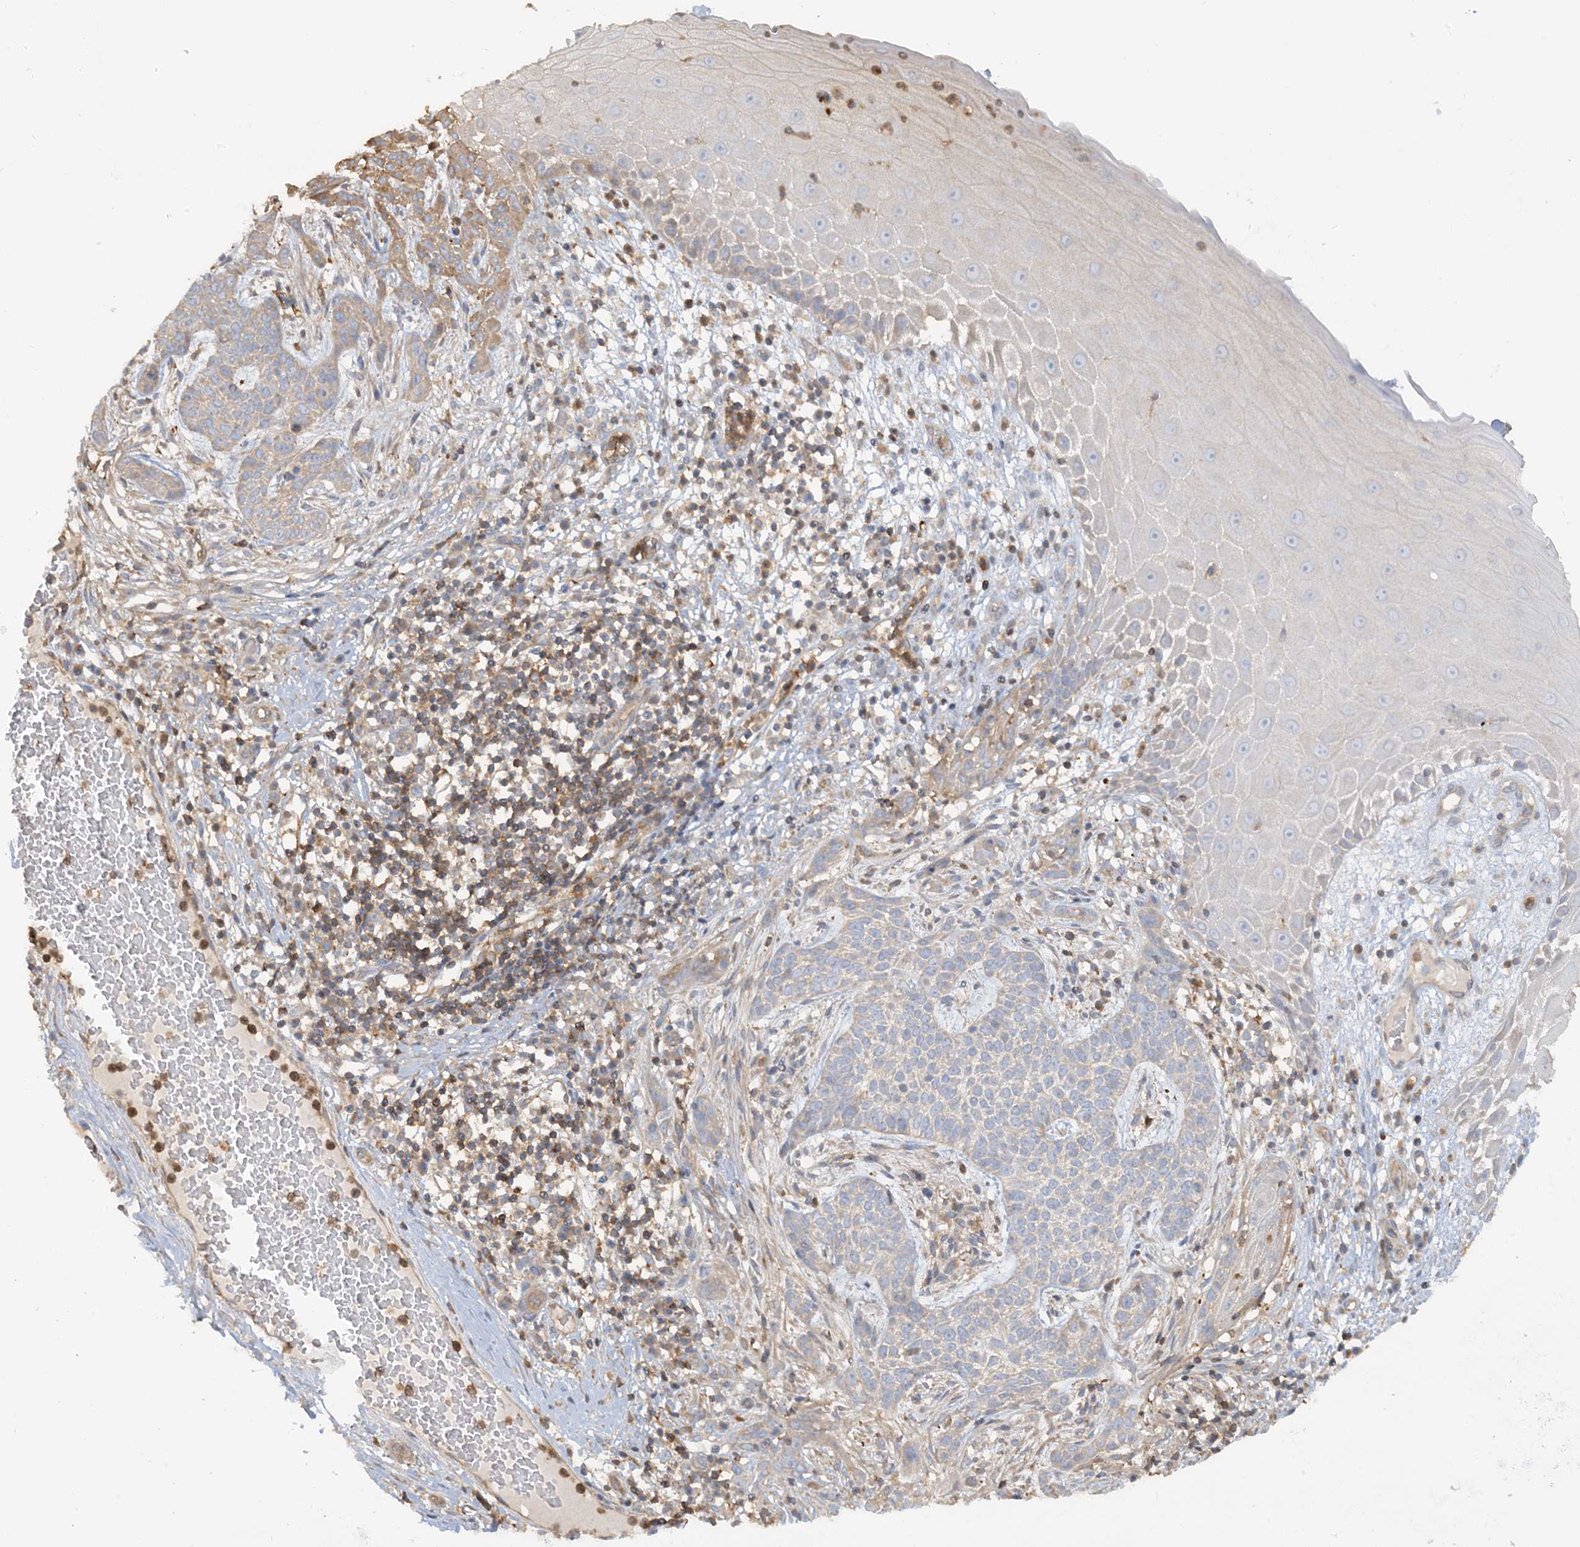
{"staining": {"intensity": "negative", "quantity": "none", "location": "none"}, "tissue": "skin cancer", "cell_type": "Tumor cells", "image_type": "cancer", "snomed": [{"axis": "morphology", "description": "Normal tissue, NOS"}, {"axis": "morphology", "description": "Basal cell carcinoma"}, {"axis": "topography", "description": "Skin"}], "caption": "Immunohistochemistry (IHC) image of neoplastic tissue: human basal cell carcinoma (skin) stained with DAB reveals no significant protein expression in tumor cells.", "gene": "SFMBT2", "patient": {"sex": "male", "age": 64}}